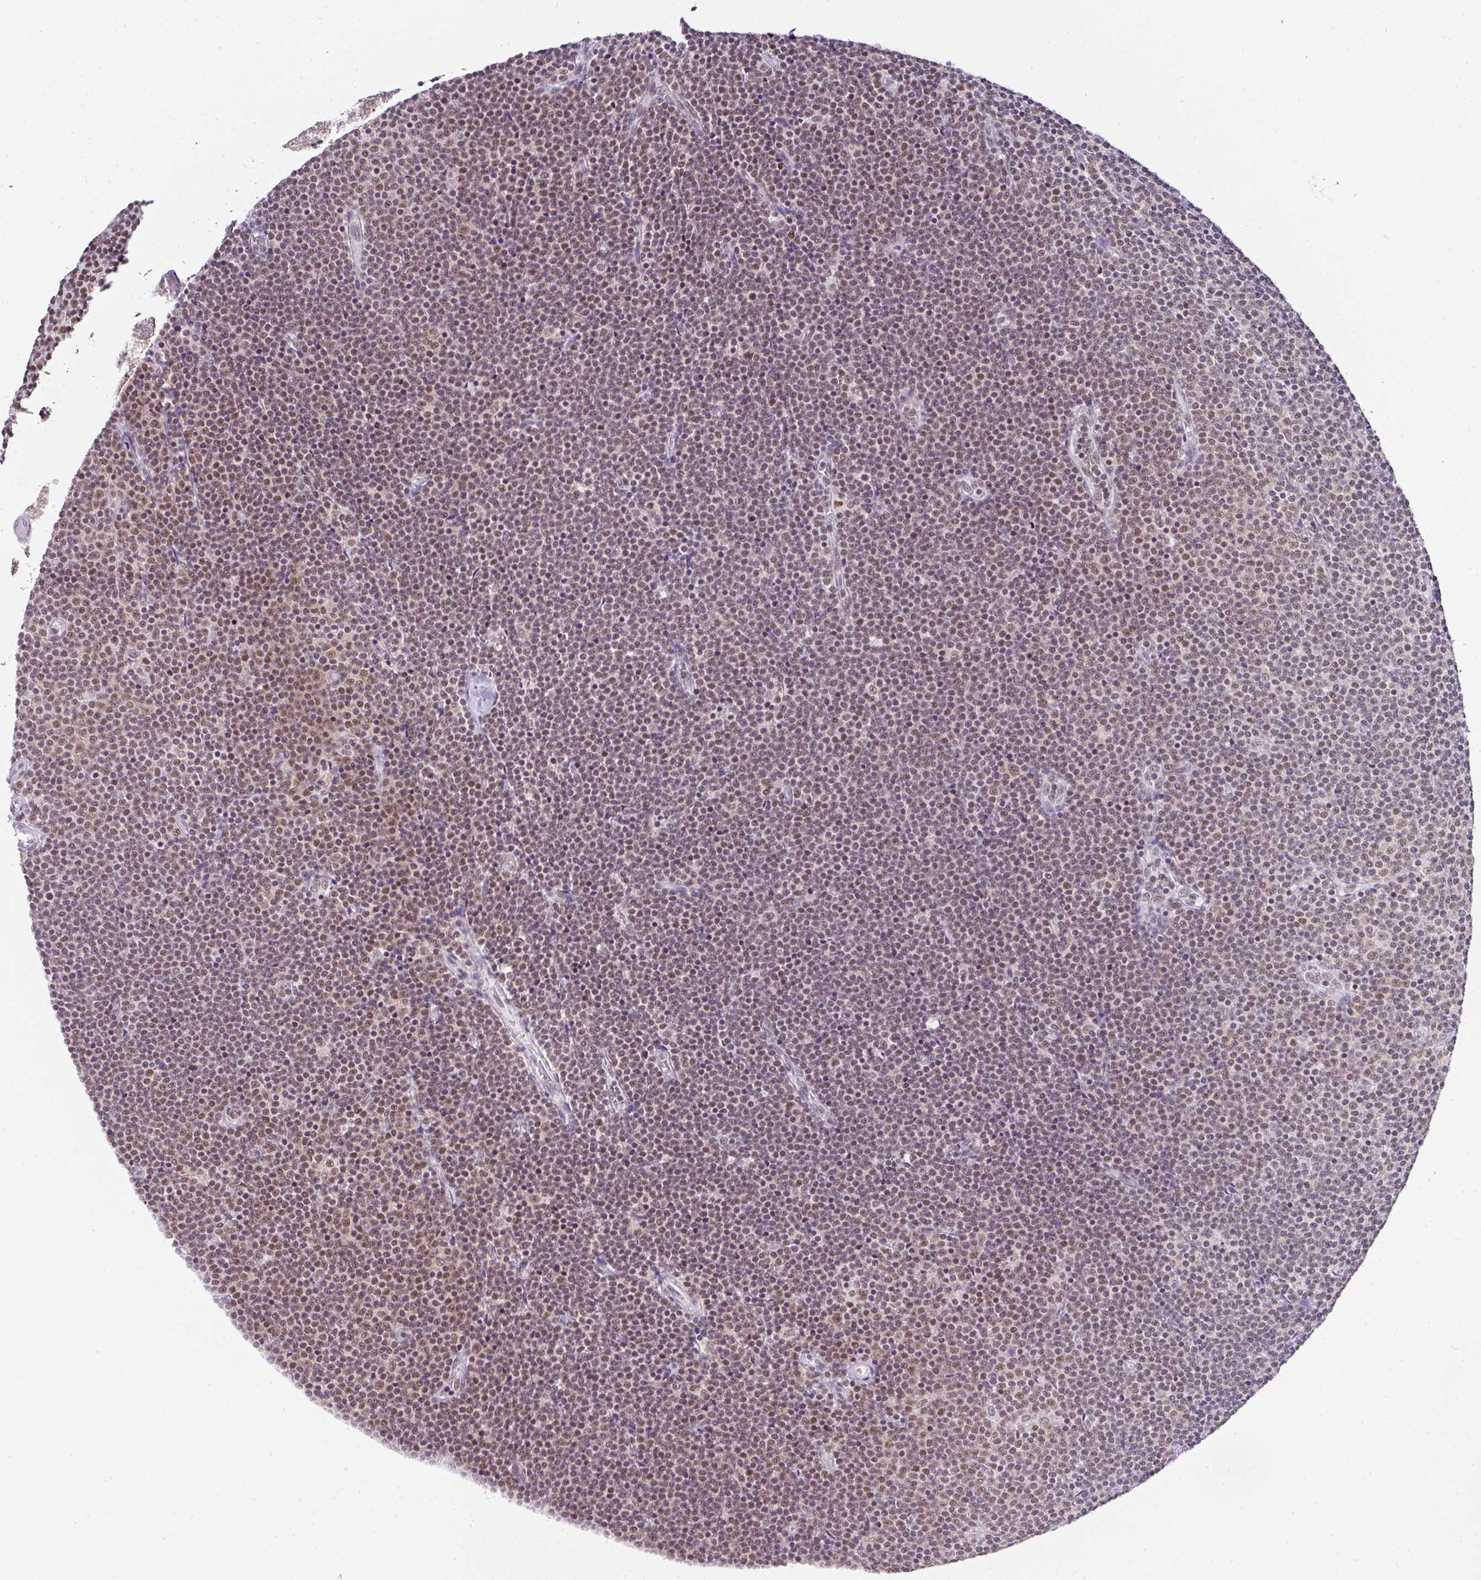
{"staining": {"intensity": "moderate", "quantity": "25%-75%", "location": "nuclear"}, "tissue": "lymphoma", "cell_type": "Tumor cells", "image_type": "cancer", "snomed": [{"axis": "morphology", "description": "Malignant lymphoma, non-Hodgkin's type, Low grade"}, {"axis": "topography", "description": "Lymph node"}], "caption": "Tumor cells exhibit medium levels of moderate nuclear staining in about 25%-75% of cells in malignant lymphoma, non-Hodgkin's type (low-grade). Immunohistochemistry (ihc) stains the protein of interest in brown and the nuclei are stained blue.", "gene": "PTPN2", "patient": {"sex": "male", "age": 48}}